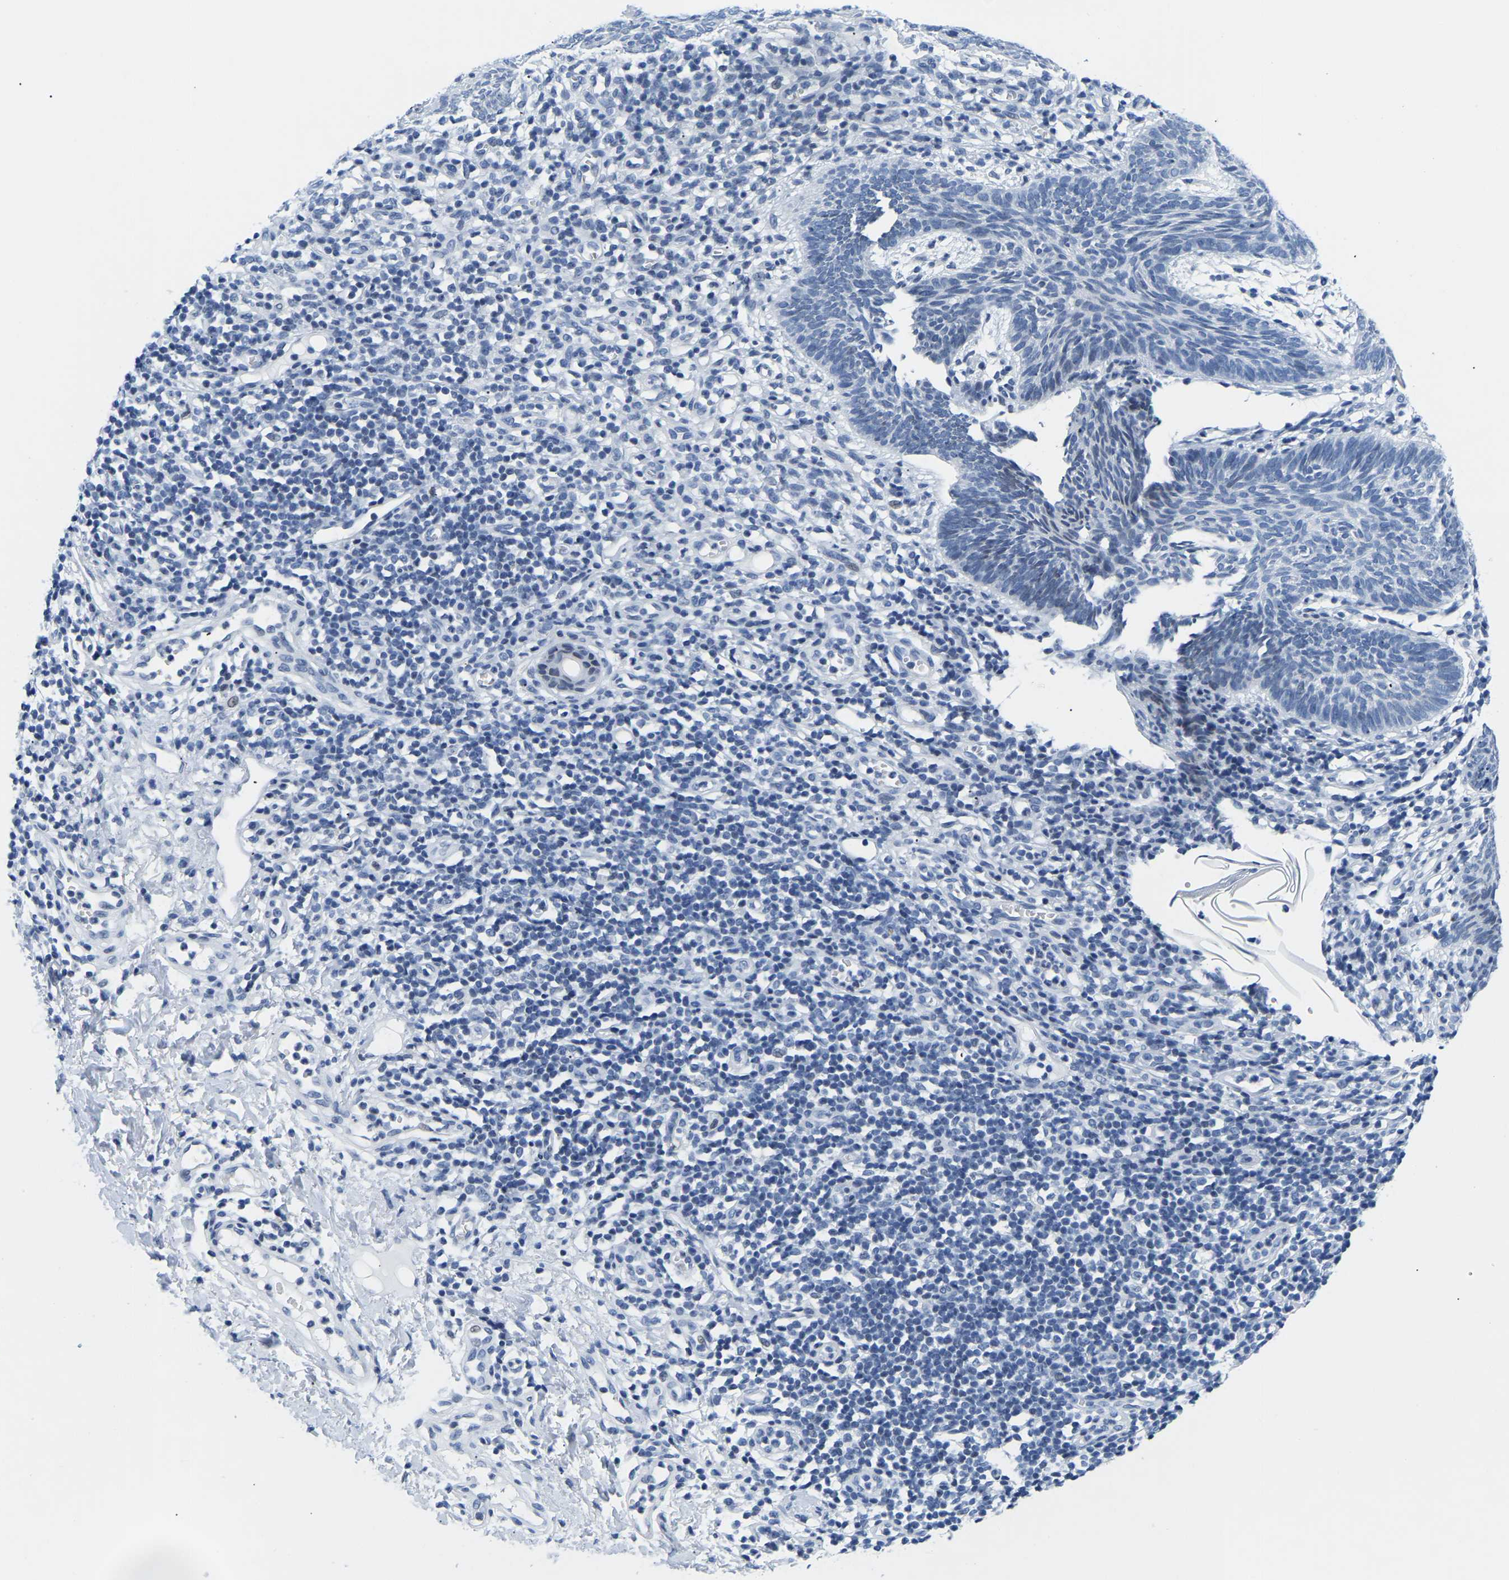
{"staining": {"intensity": "negative", "quantity": "none", "location": "none"}, "tissue": "skin cancer", "cell_type": "Tumor cells", "image_type": "cancer", "snomed": [{"axis": "morphology", "description": "Basal cell carcinoma"}, {"axis": "topography", "description": "Skin"}], "caption": "Tumor cells show no significant protein expression in skin cancer.", "gene": "UPK3A", "patient": {"sex": "male", "age": 60}}